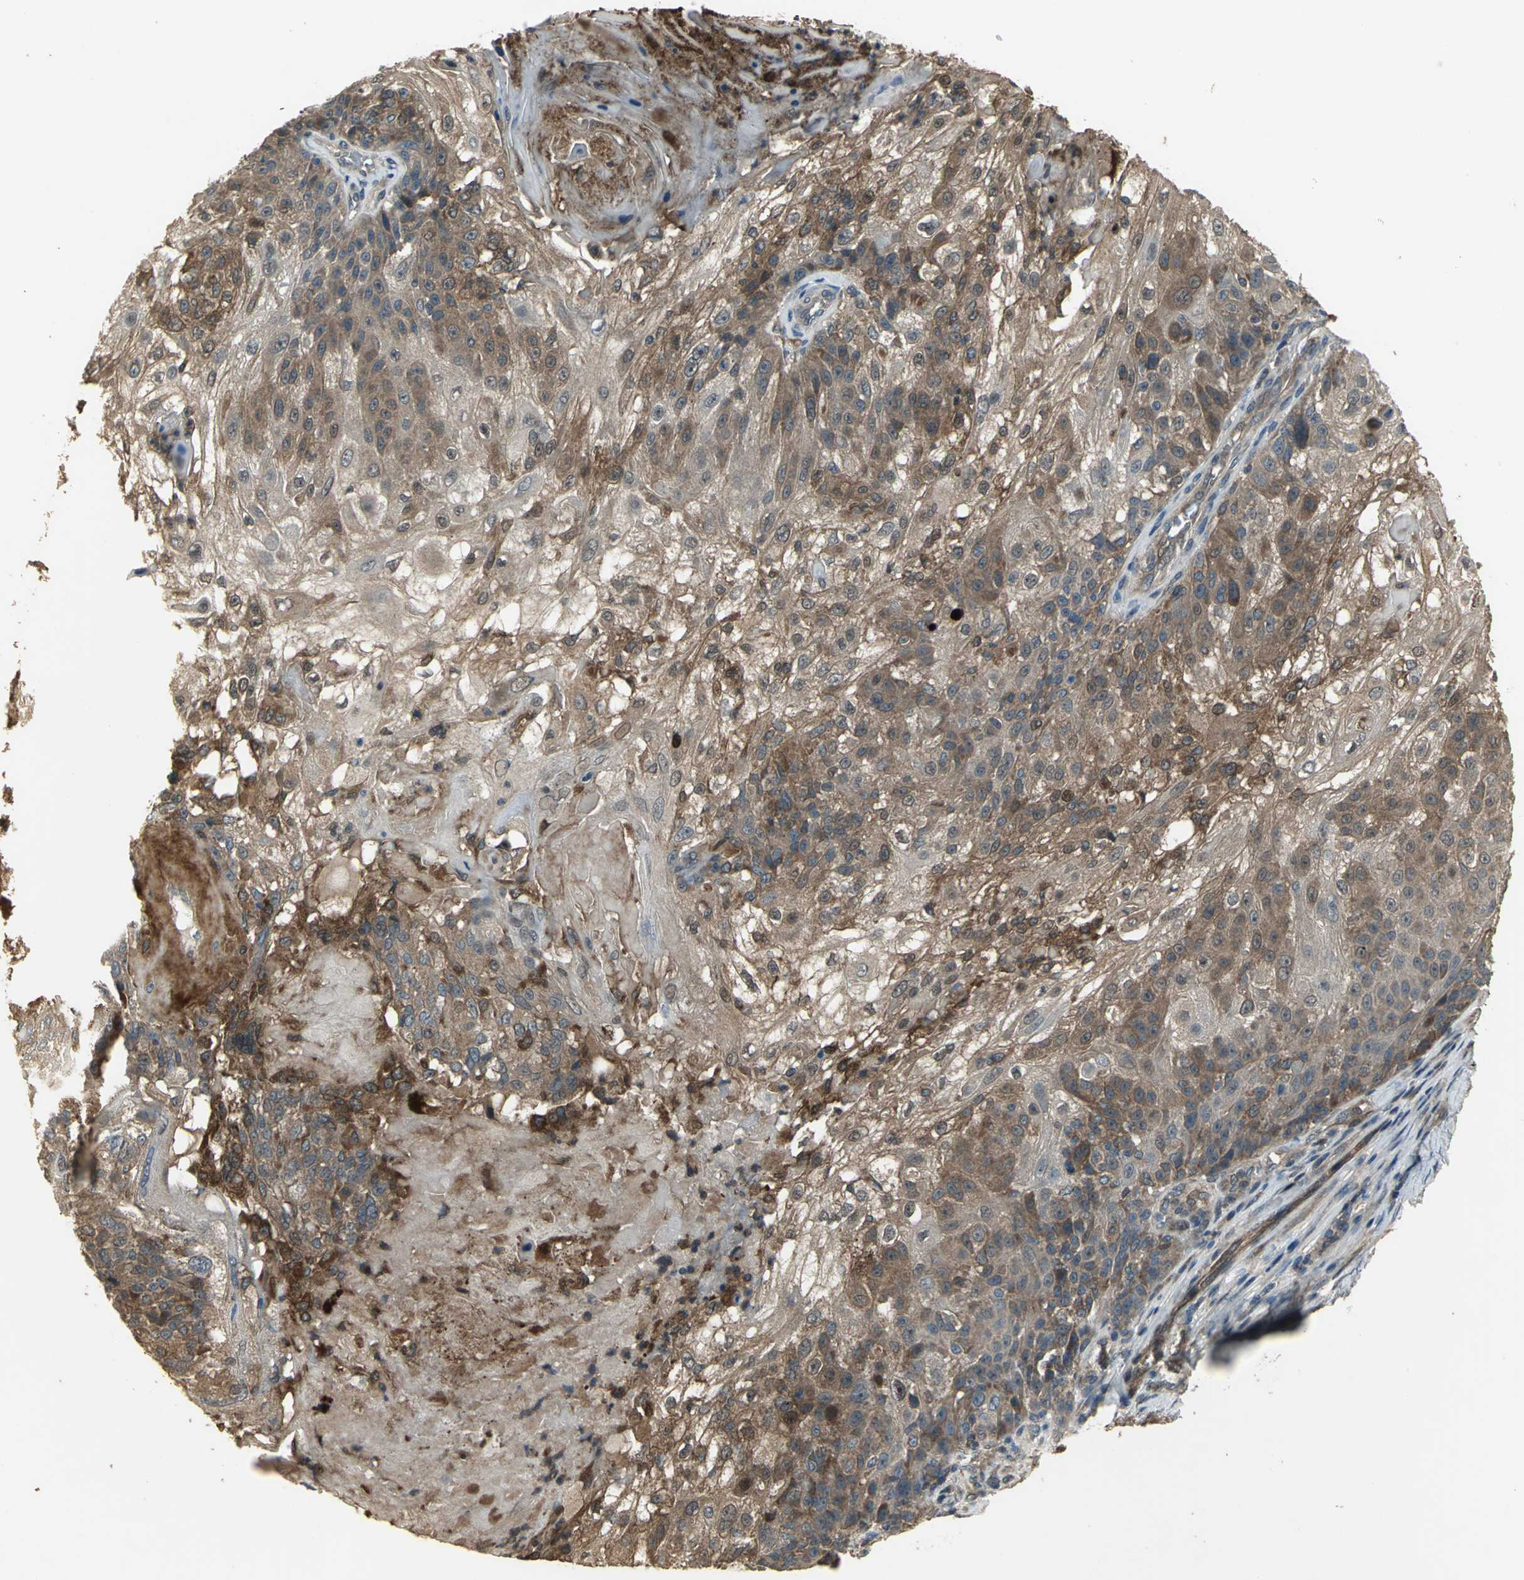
{"staining": {"intensity": "strong", "quantity": ">75%", "location": "cytoplasmic/membranous"}, "tissue": "skin cancer", "cell_type": "Tumor cells", "image_type": "cancer", "snomed": [{"axis": "morphology", "description": "Normal tissue, NOS"}, {"axis": "morphology", "description": "Squamous cell carcinoma, NOS"}, {"axis": "topography", "description": "Skin"}], "caption": "A brown stain highlights strong cytoplasmic/membranous positivity of a protein in skin cancer (squamous cell carcinoma) tumor cells. Nuclei are stained in blue.", "gene": "AMT", "patient": {"sex": "female", "age": 83}}